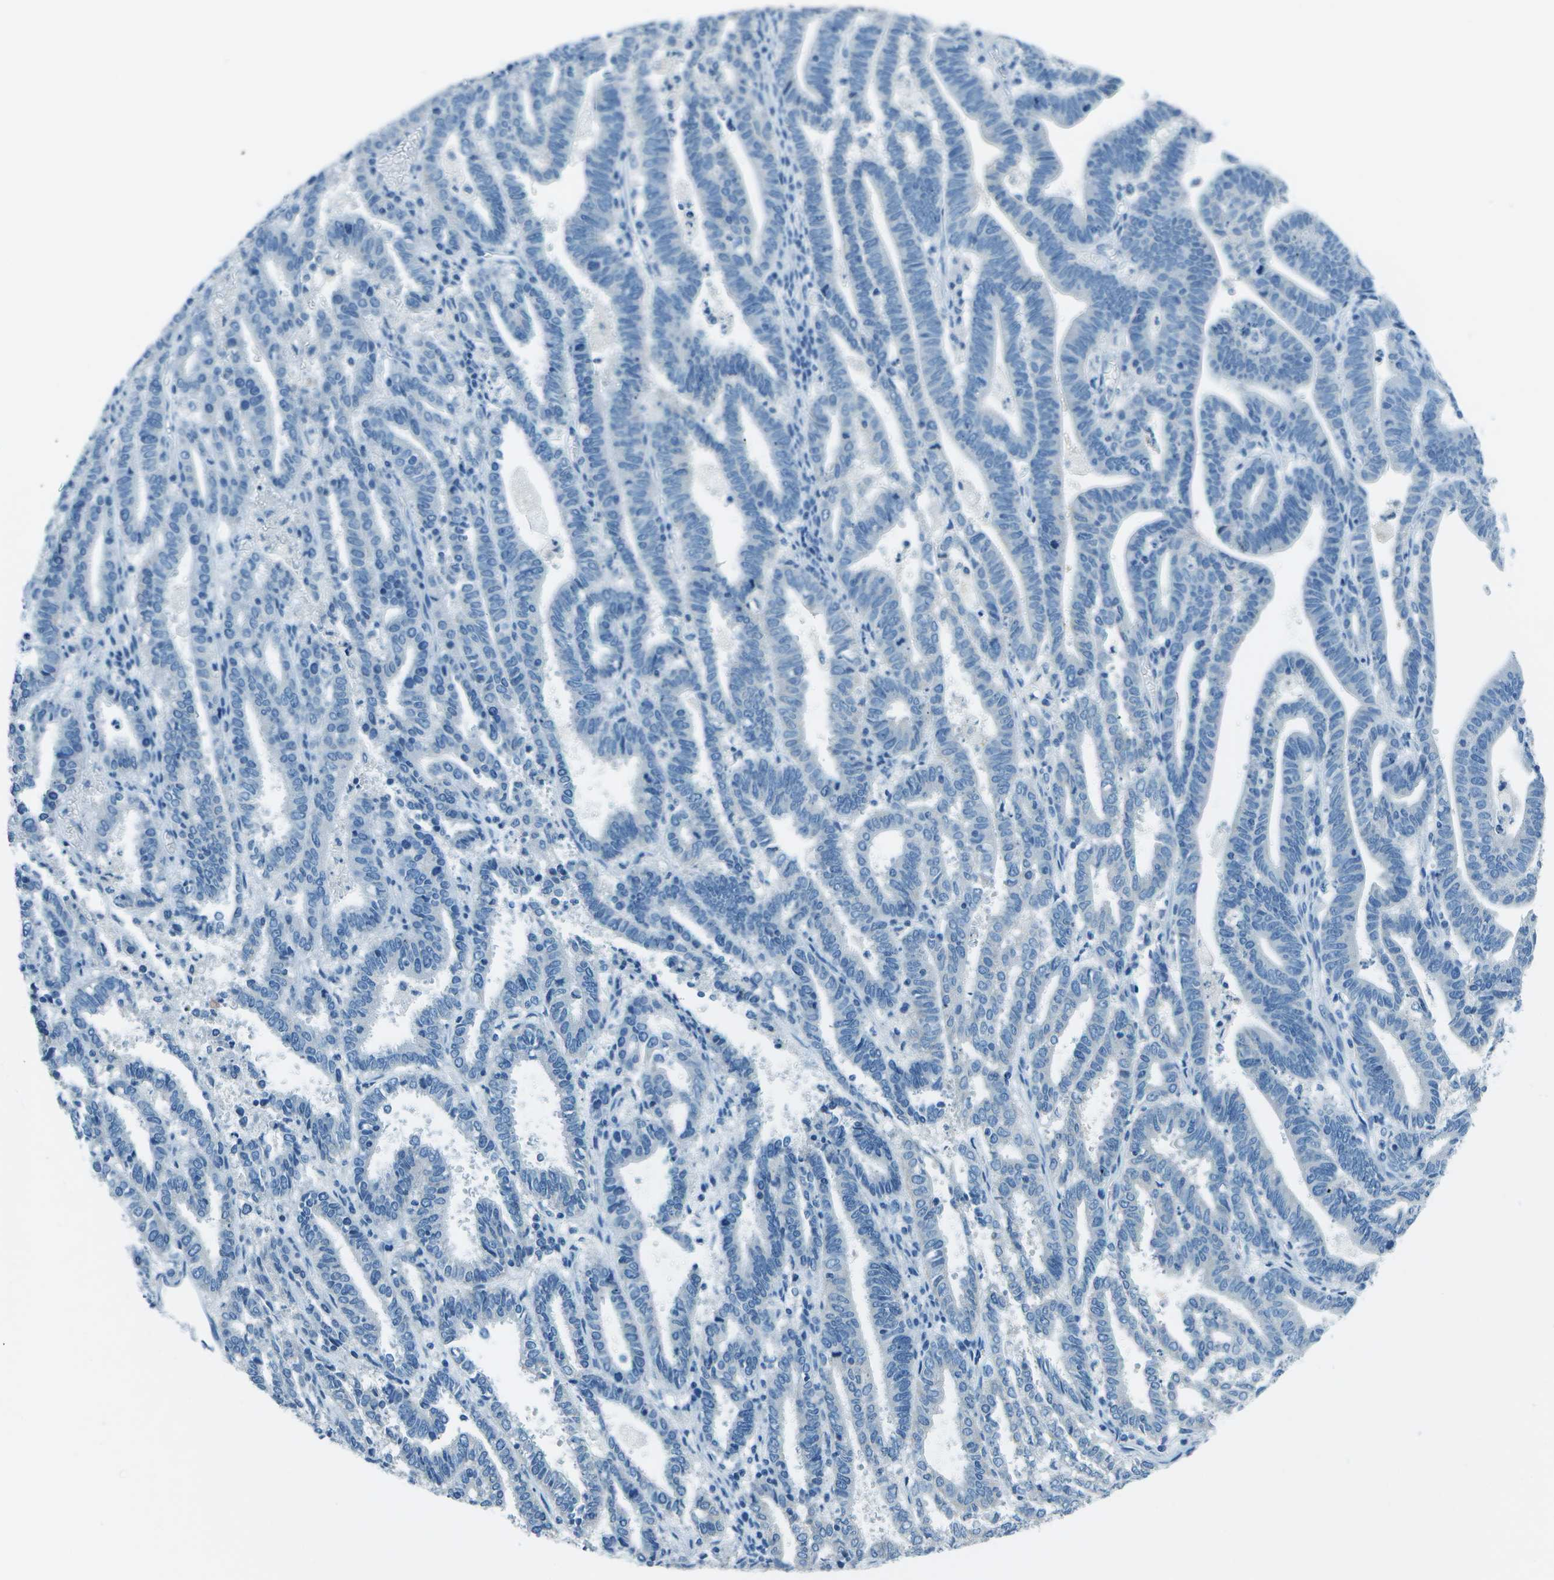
{"staining": {"intensity": "negative", "quantity": "none", "location": "none"}, "tissue": "endometrial cancer", "cell_type": "Tumor cells", "image_type": "cancer", "snomed": [{"axis": "morphology", "description": "Adenocarcinoma, NOS"}, {"axis": "topography", "description": "Uterus"}], "caption": "Tumor cells are negative for protein expression in human endometrial adenocarcinoma.", "gene": "SLC16A10", "patient": {"sex": "female", "age": 83}}